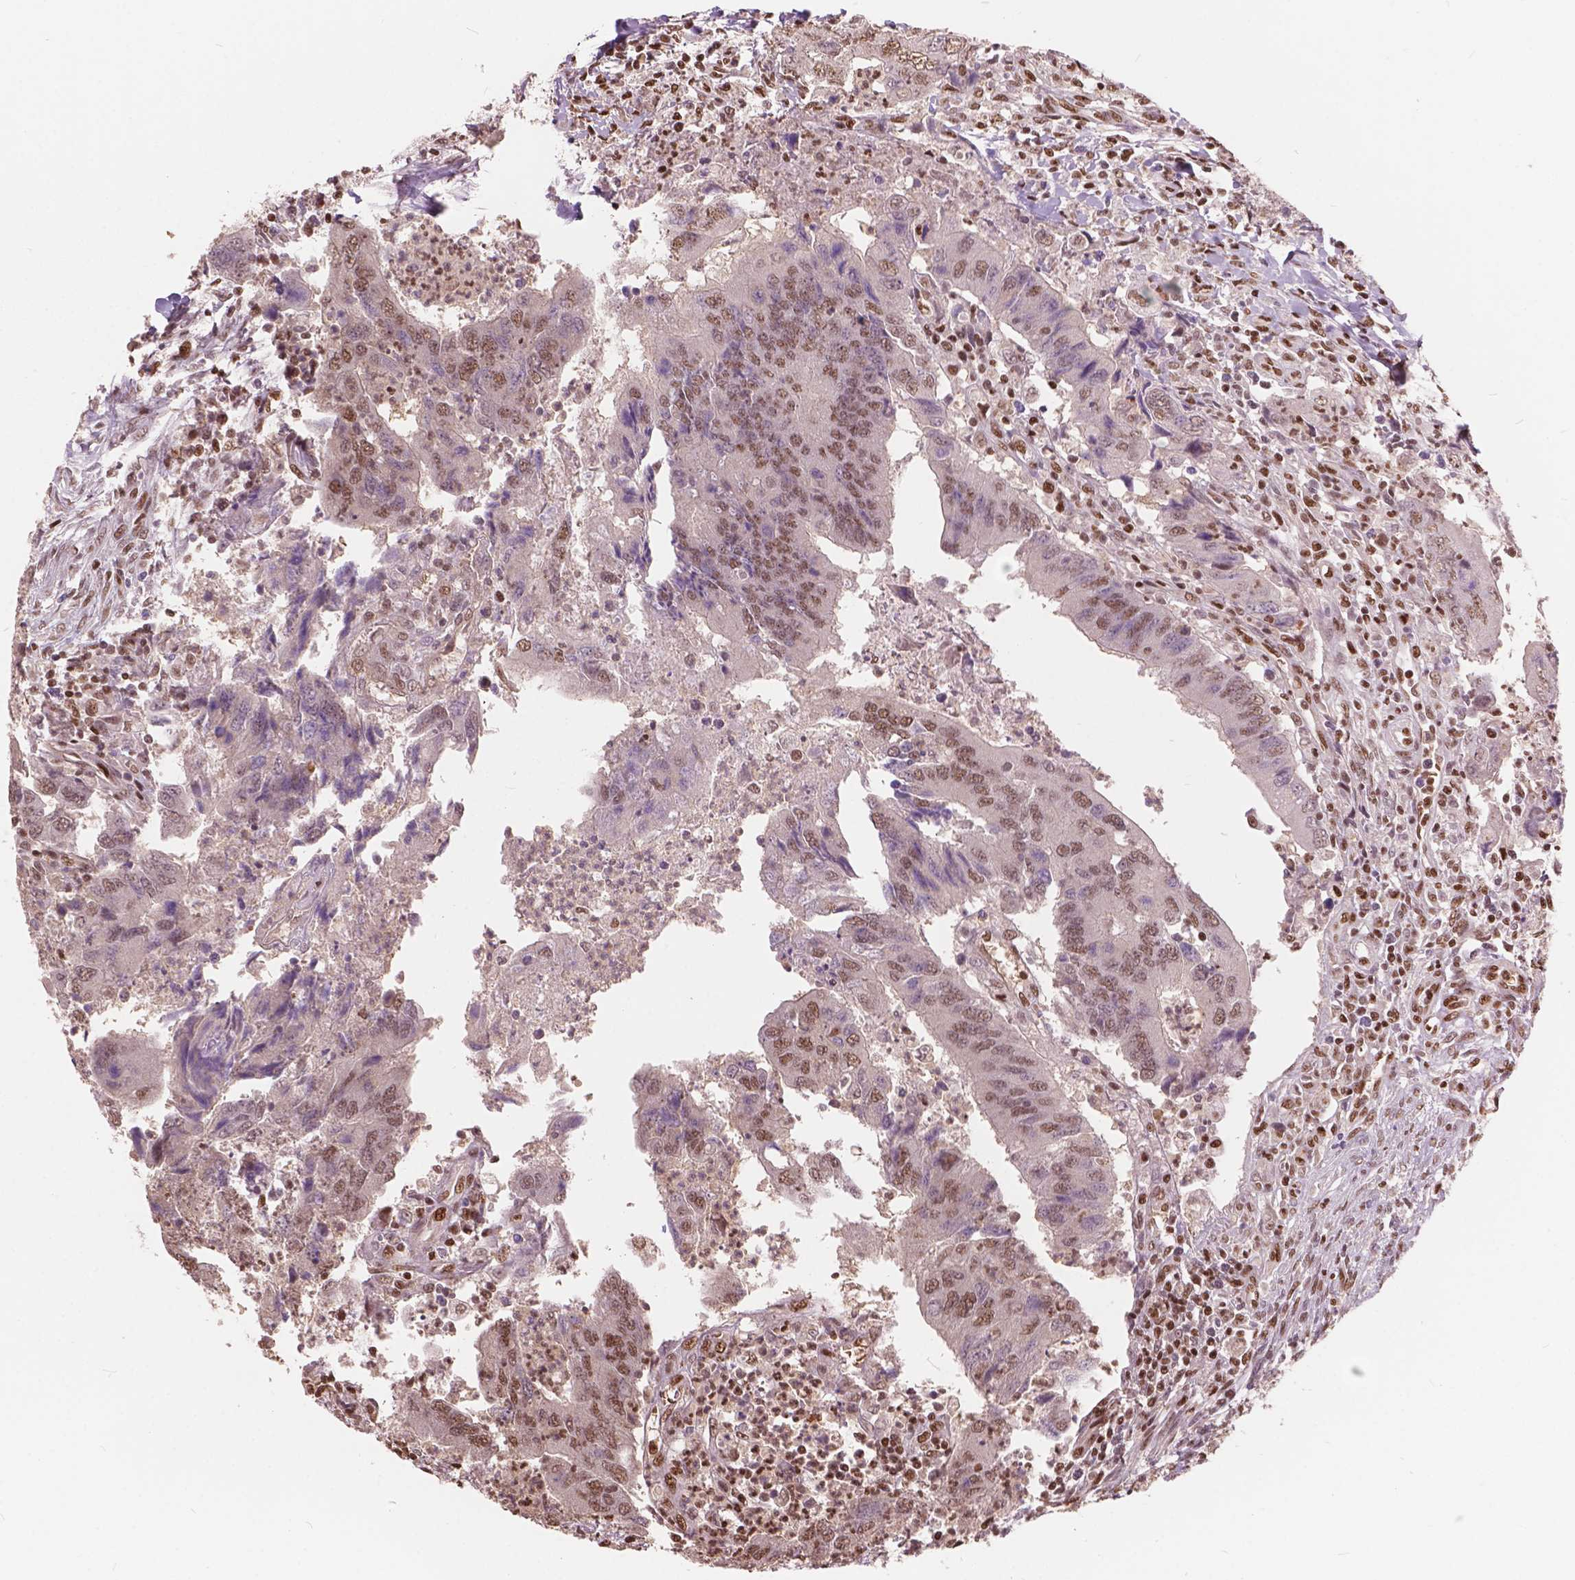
{"staining": {"intensity": "moderate", "quantity": "25%-75%", "location": "nuclear"}, "tissue": "colorectal cancer", "cell_type": "Tumor cells", "image_type": "cancer", "snomed": [{"axis": "morphology", "description": "Adenocarcinoma, NOS"}, {"axis": "topography", "description": "Colon"}], "caption": "Protein staining of colorectal cancer tissue demonstrates moderate nuclear positivity in about 25%-75% of tumor cells. Ihc stains the protein in brown and the nuclei are stained blue.", "gene": "ANP32B", "patient": {"sex": "female", "age": 67}}